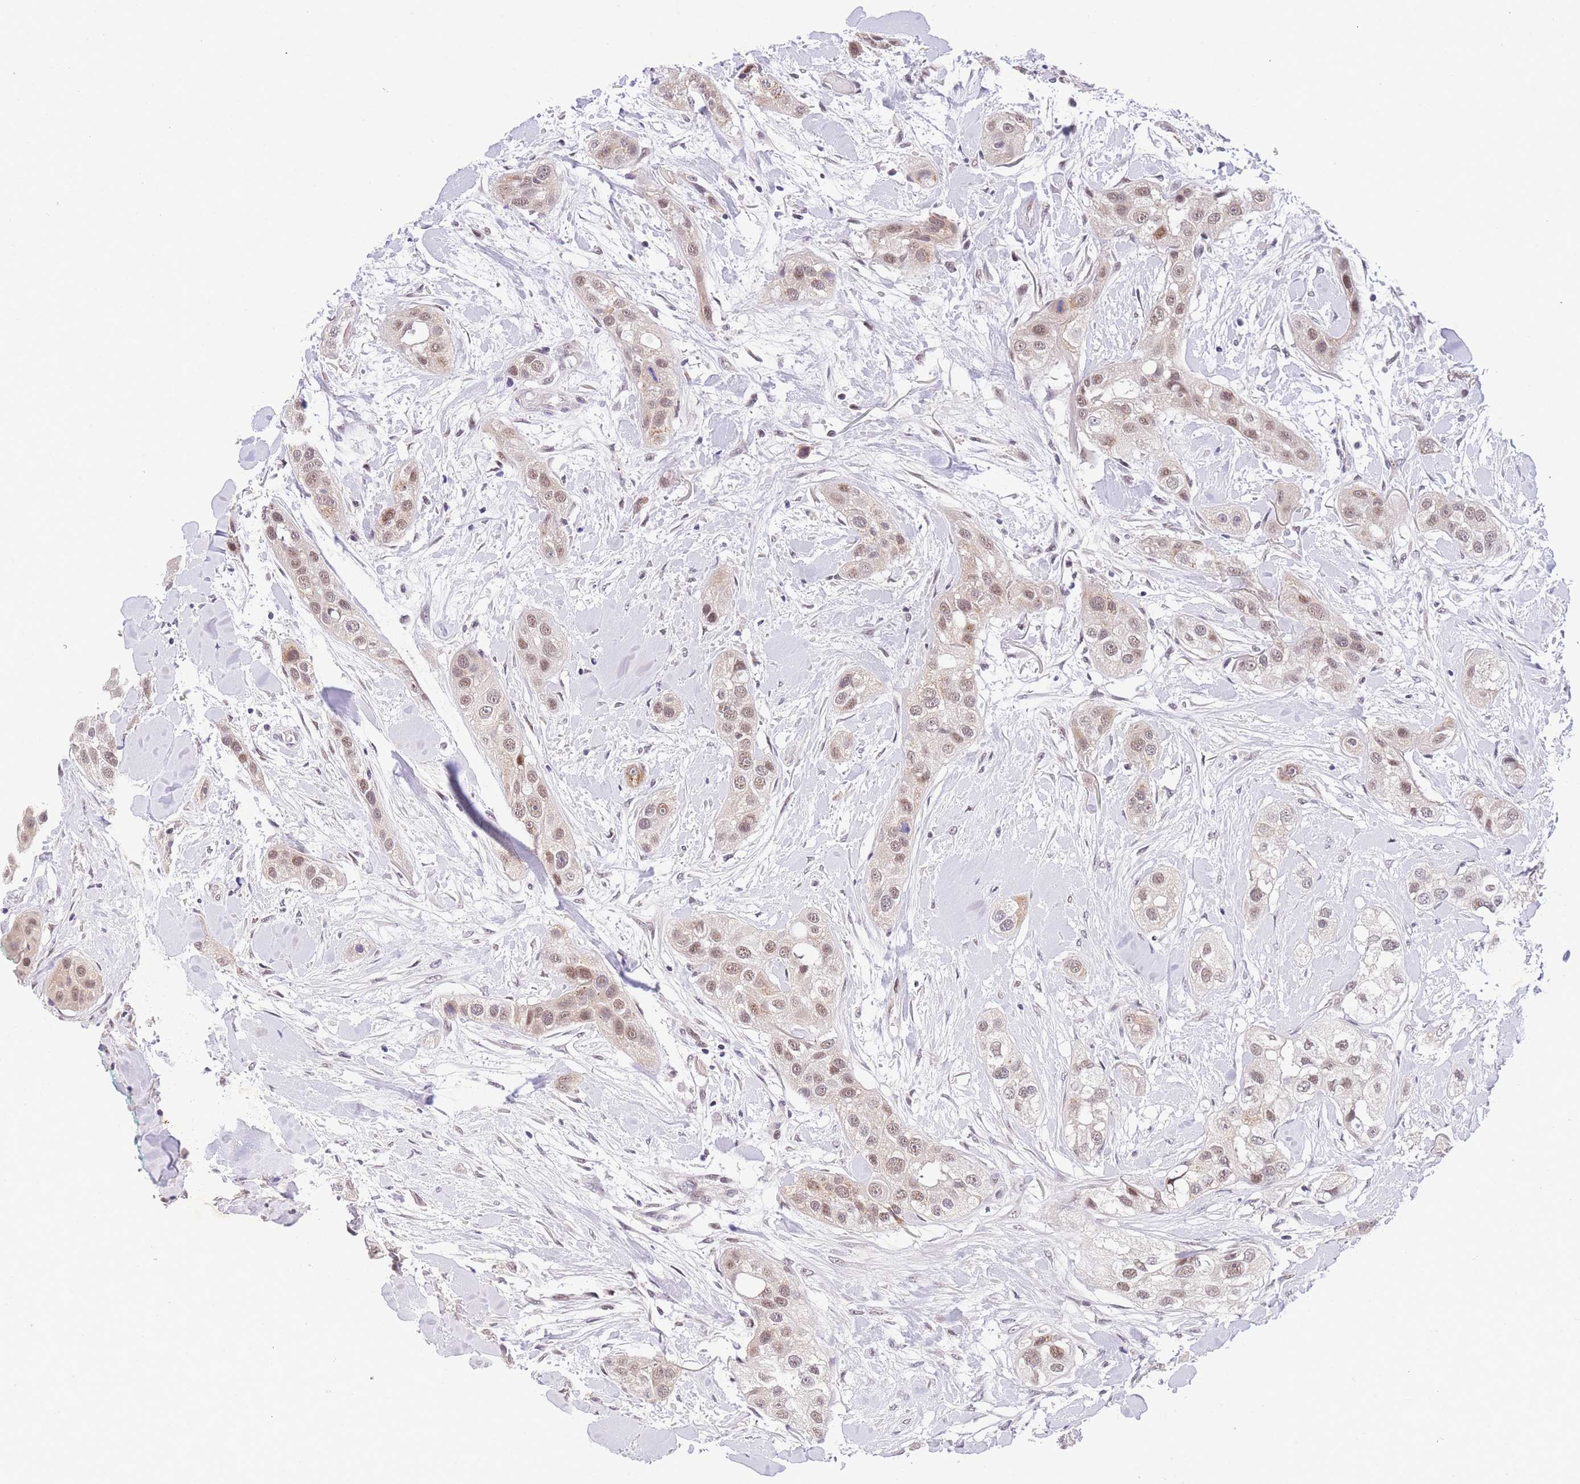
{"staining": {"intensity": "weak", "quantity": ">75%", "location": "nuclear"}, "tissue": "head and neck cancer", "cell_type": "Tumor cells", "image_type": "cancer", "snomed": [{"axis": "morphology", "description": "Normal tissue, NOS"}, {"axis": "morphology", "description": "Squamous cell carcinoma, NOS"}, {"axis": "topography", "description": "Skeletal muscle"}, {"axis": "topography", "description": "Head-Neck"}], "caption": "The image displays a brown stain indicating the presence of a protein in the nuclear of tumor cells in head and neck squamous cell carcinoma.", "gene": "SLC35F2", "patient": {"sex": "male", "age": 51}}